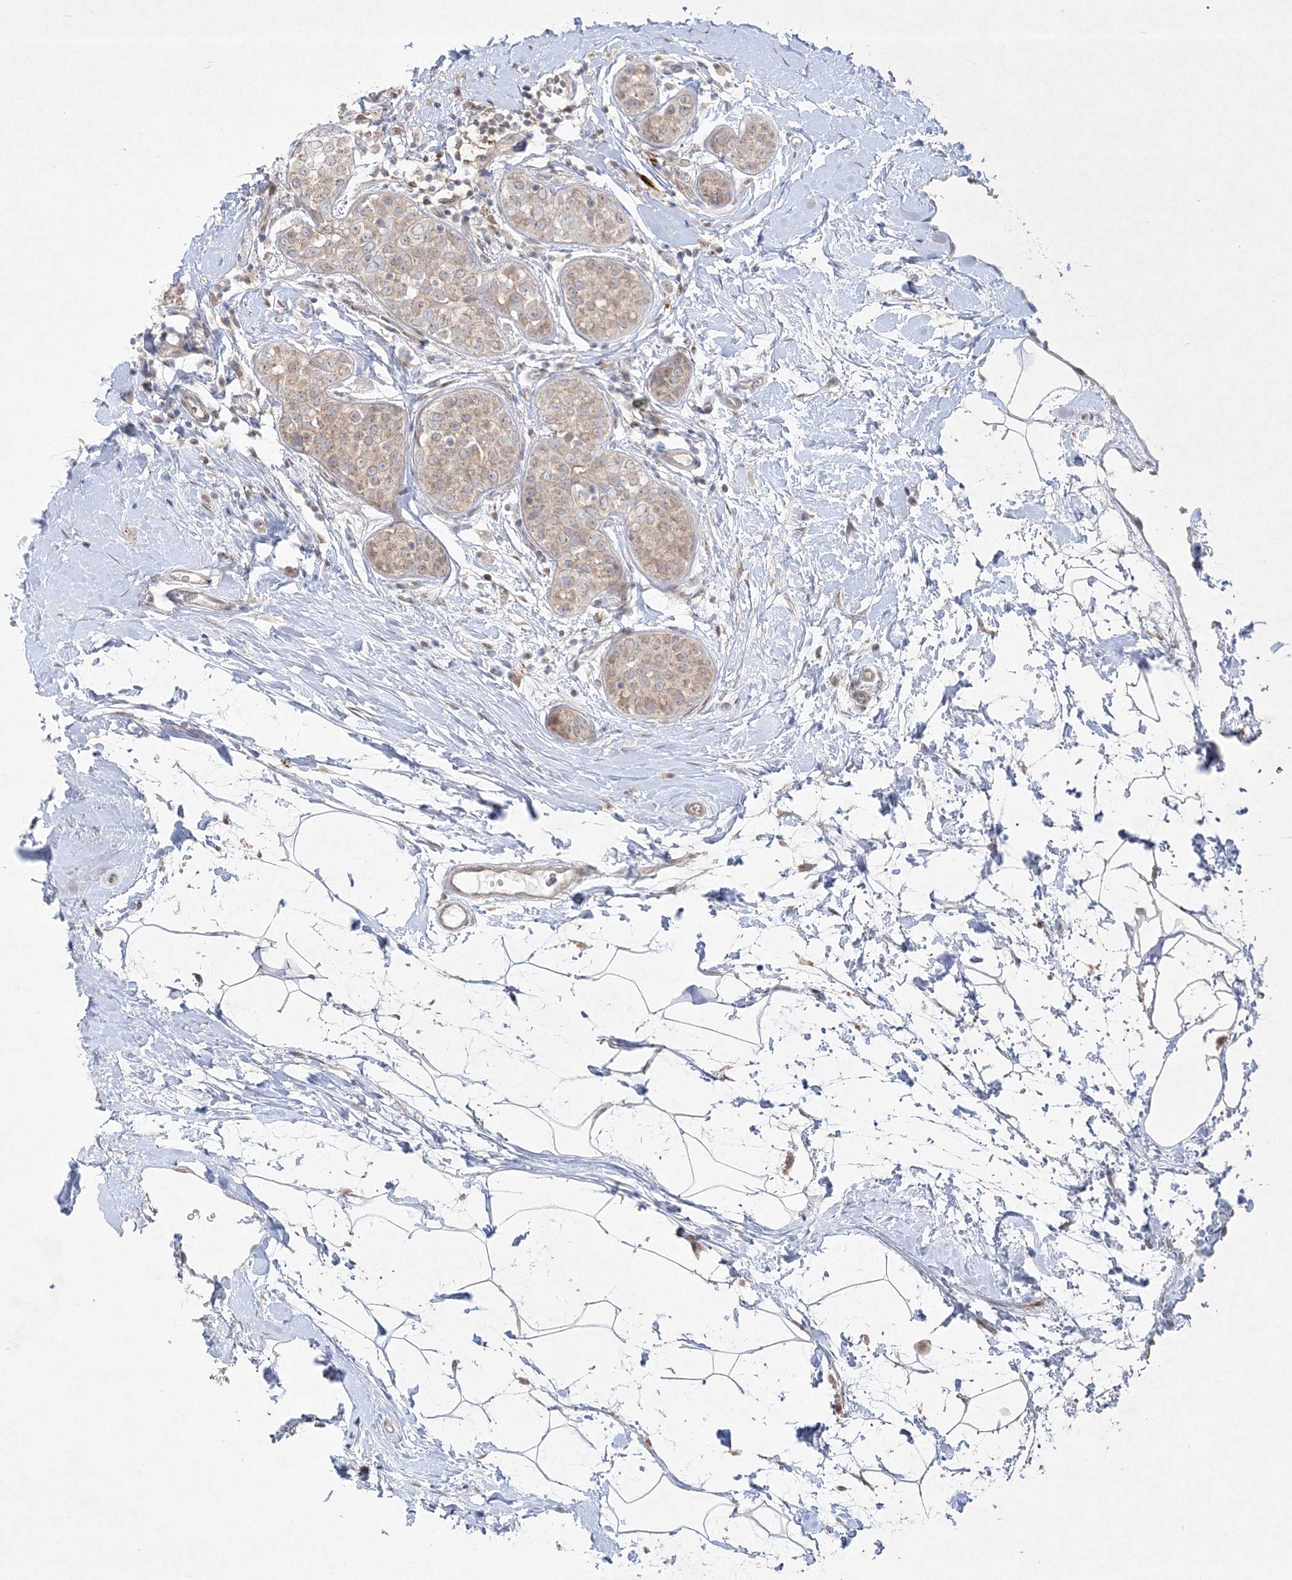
{"staining": {"intensity": "weak", "quantity": "<25%", "location": "cytoplasmic/membranous"}, "tissue": "breast cancer", "cell_type": "Tumor cells", "image_type": "cancer", "snomed": [{"axis": "morphology", "description": "Lobular carcinoma, in situ"}, {"axis": "morphology", "description": "Lobular carcinoma"}, {"axis": "topography", "description": "Breast"}], "caption": "Breast cancer was stained to show a protein in brown. There is no significant staining in tumor cells.", "gene": "CLNK", "patient": {"sex": "female", "age": 41}}